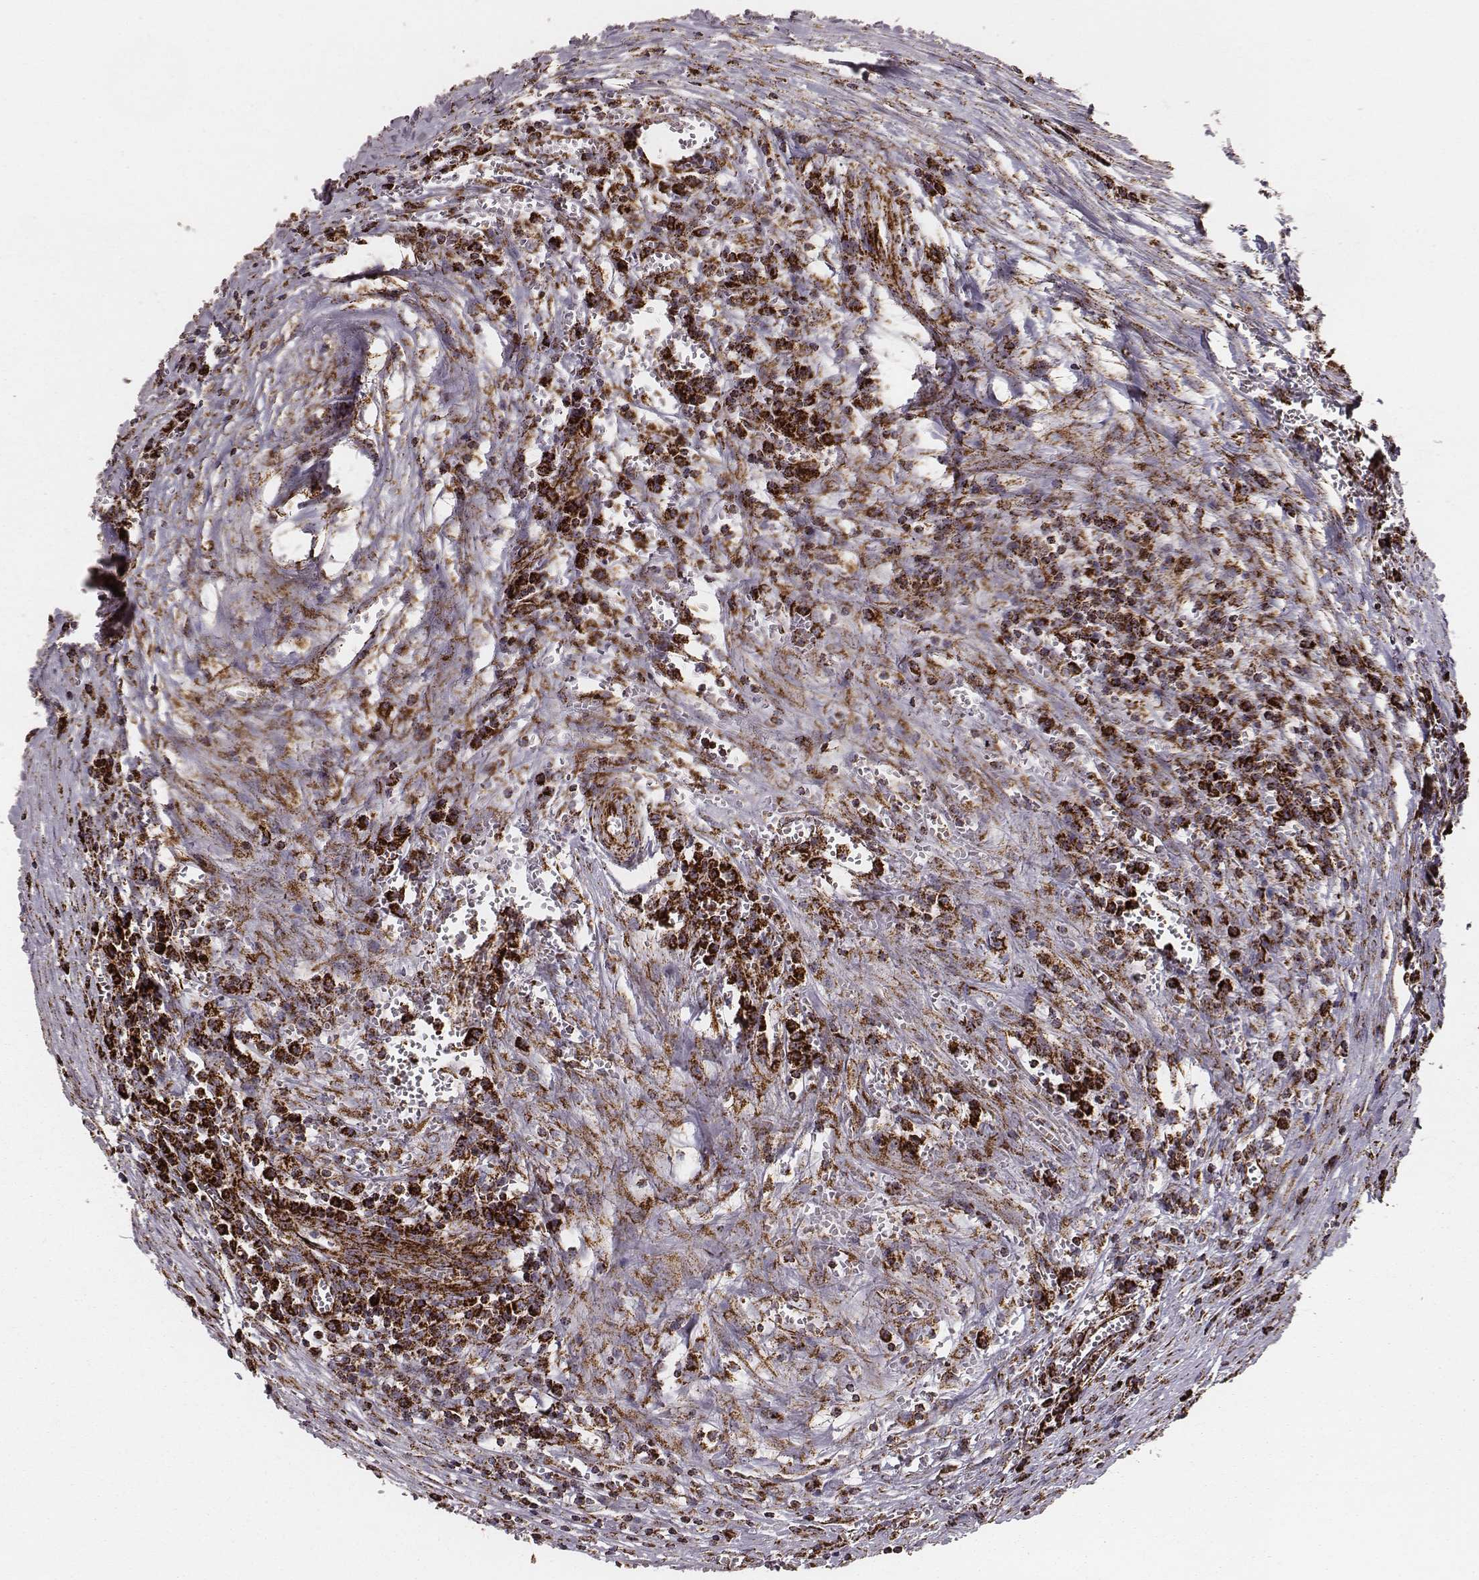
{"staining": {"intensity": "strong", "quantity": ">75%", "location": "cytoplasmic/membranous"}, "tissue": "colorectal cancer", "cell_type": "Tumor cells", "image_type": "cancer", "snomed": [{"axis": "morphology", "description": "Adenocarcinoma, NOS"}, {"axis": "topography", "description": "Colon"}], "caption": "Immunohistochemistry staining of colorectal adenocarcinoma, which reveals high levels of strong cytoplasmic/membranous positivity in about >75% of tumor cells indicating strong cytoplasmic/membranous protein staining. The staining was performed using DAB (3,3'-diaminobenzidine) (brown) for protein detection and nuclei were counterstained in hematoxylin (blue).", "gene": "TUFM", "patient": {"sex": "female", "age": 82}}